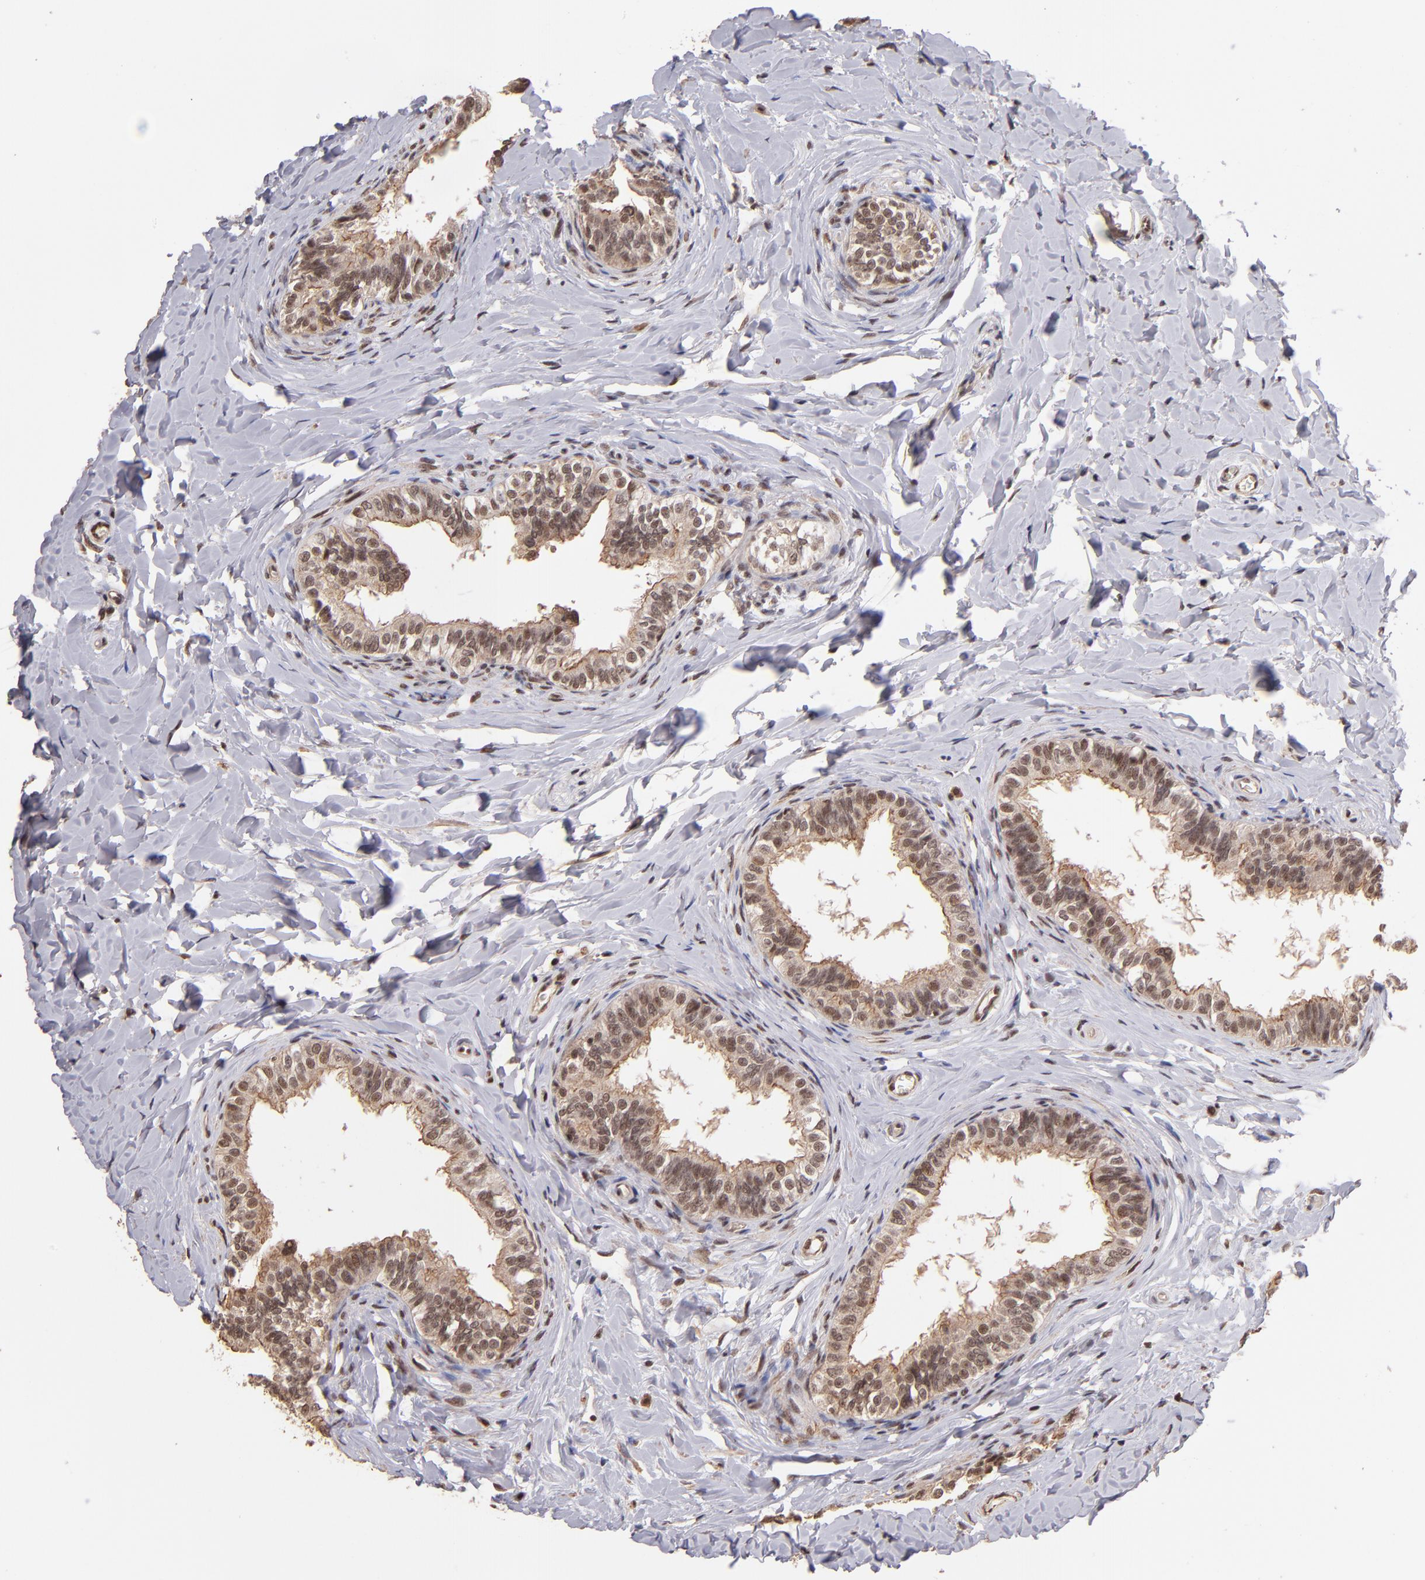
{"staining": {"intensity": "moderate", "quantity": ">75%", "location": "nuclear"}, "tissue": "epididymis", "cell_type": "Glandular cells", "image_type": "normal", "snomed": [{"axis": "morphology", "description": "Normal tissue, NOS"}, {"axis": "topography", "description": "Soft tissue"}, {"axis": "topography", "description": "Epididymis"}], "caption": "Benign epididymis demonstrates moderate nuclear staining in about >75% of glandular cells (IHC, brightfield microscopy, high magnification)..", "gene": "TERF2", "patient": {"sex": "male", "age": 26}}